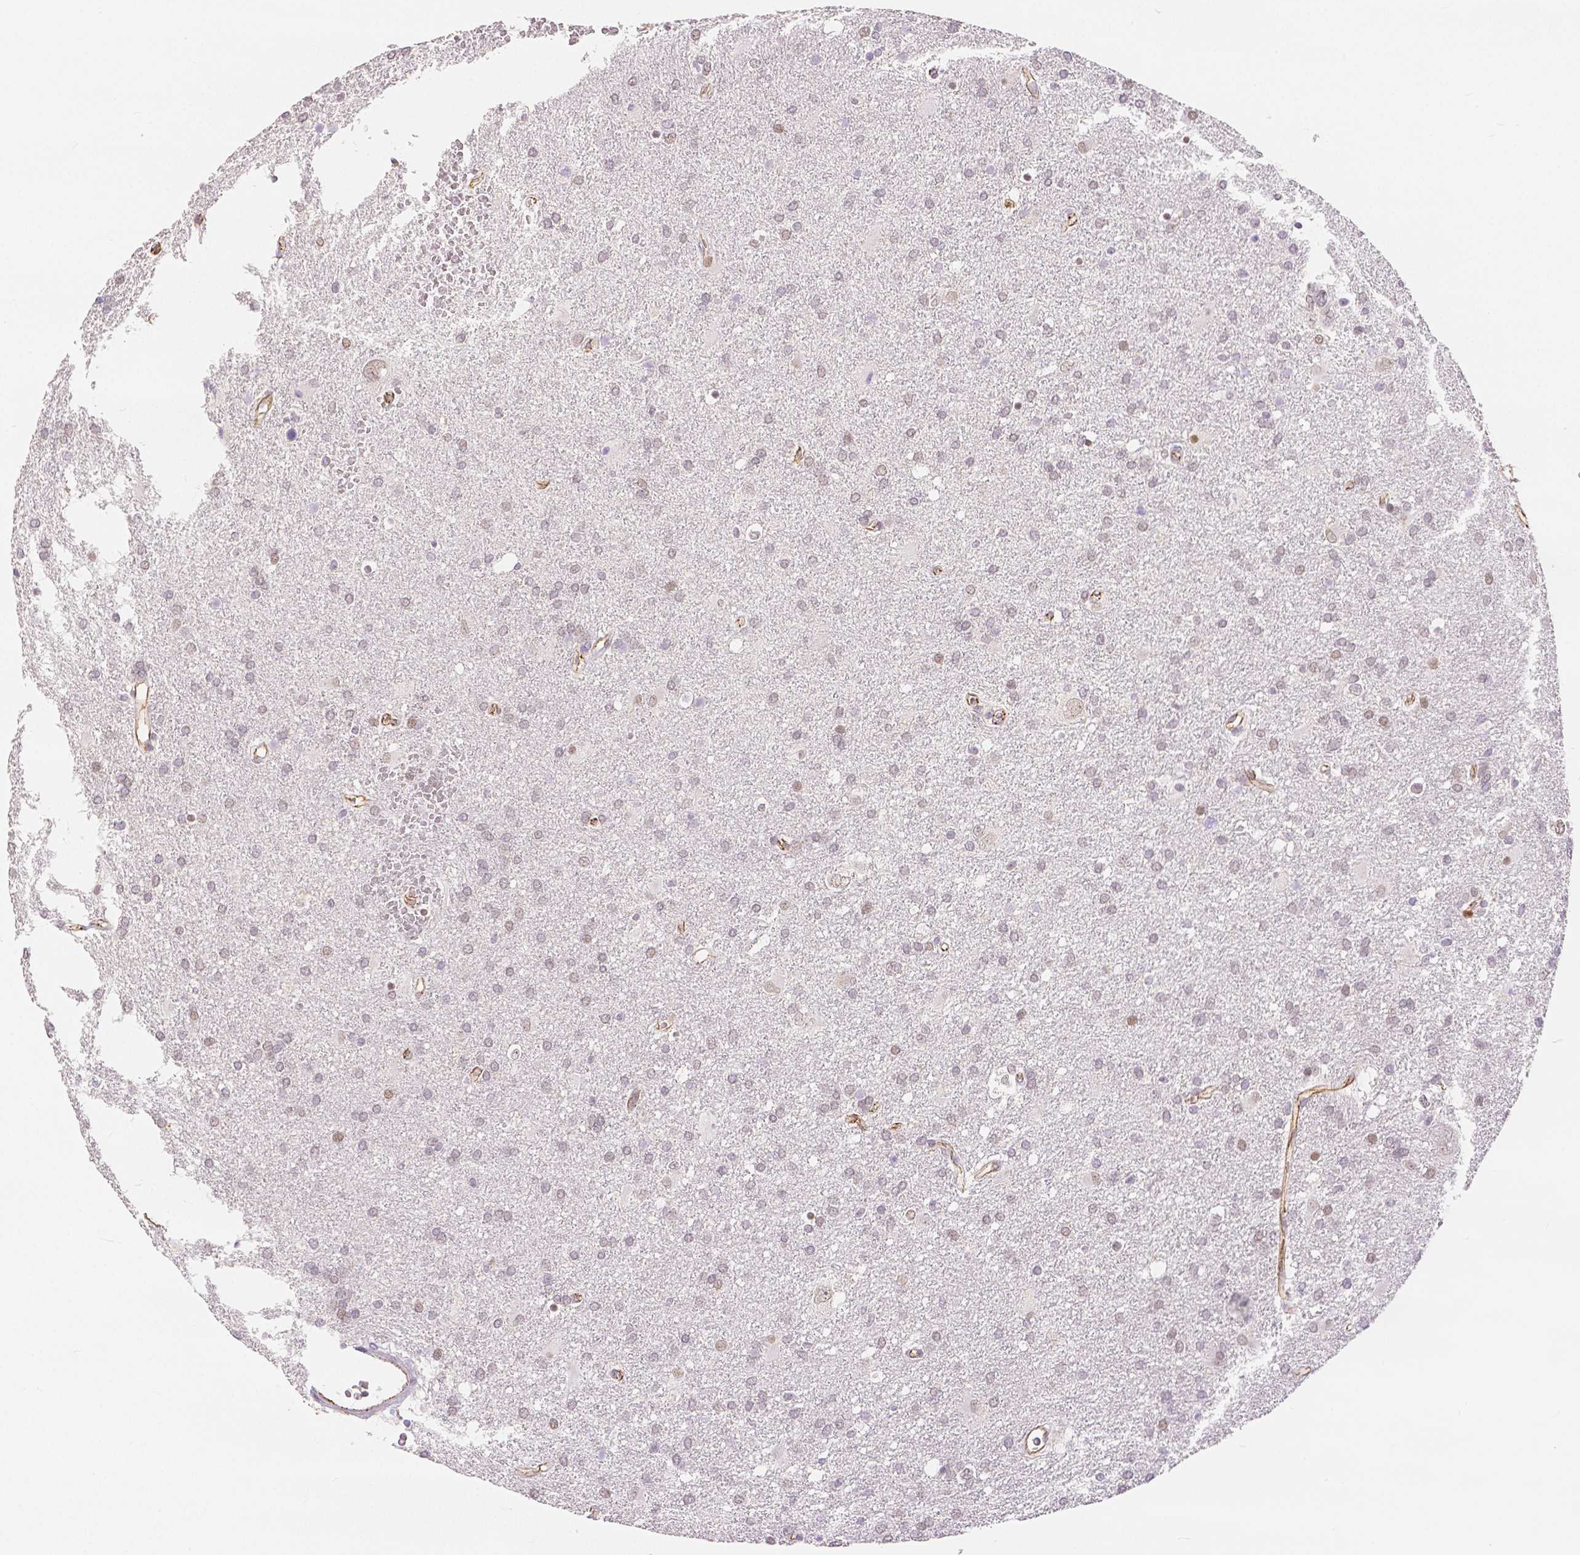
{"staining": {"intensity": "negative", "quantity": "none", "location": "none"}, "tissue": "glioma", "cell_type": "Tumor cells", "image_type": "cancer", "snomed": [{"axis": "morphology", "description": "Glioma, malignant, Low grade"}, {"axis": "topography", "description": "Brain"}], "caption": "Tumor cells are negative for brown protein staining in glioma.", "gene": "OCLN", "patient": {"sex": "male", "age": 66}}